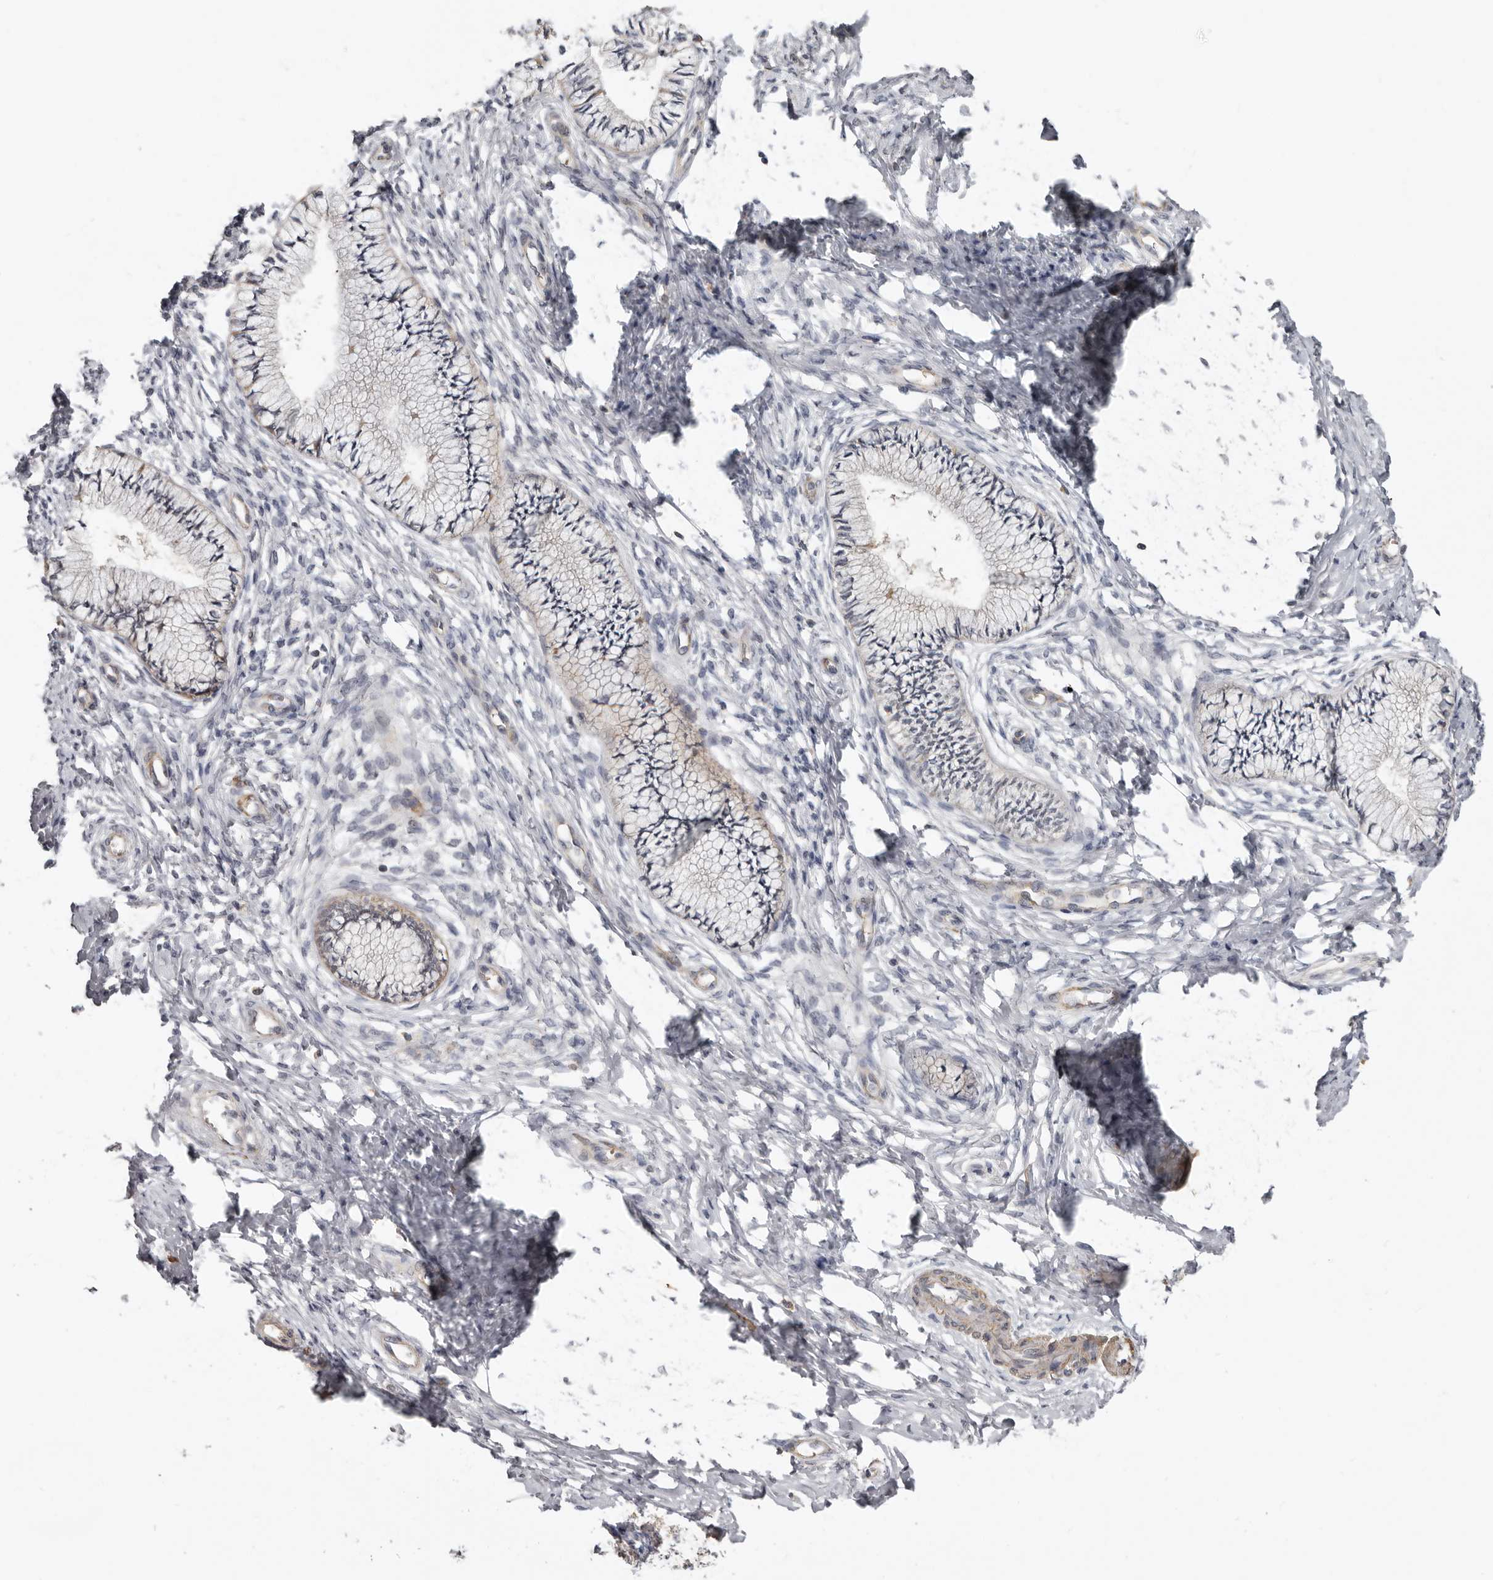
{"staining": {"intensity": "negative", "quantity": "none", "location": "none"}, "tissue": "cervix", "cell_type": "Glandular cells", "image_type": "normal", "snomed": [{"axis": "morphology", "description": "Normal tissue, NOS"}, {"axis": "topography", "description": "Cervix"}], "caption": "The micrograph demonstrates no significant positivity in glandular cells of cervix.", "gene": "CDCA8", "patient": {"sex": "female", "age": 36}}